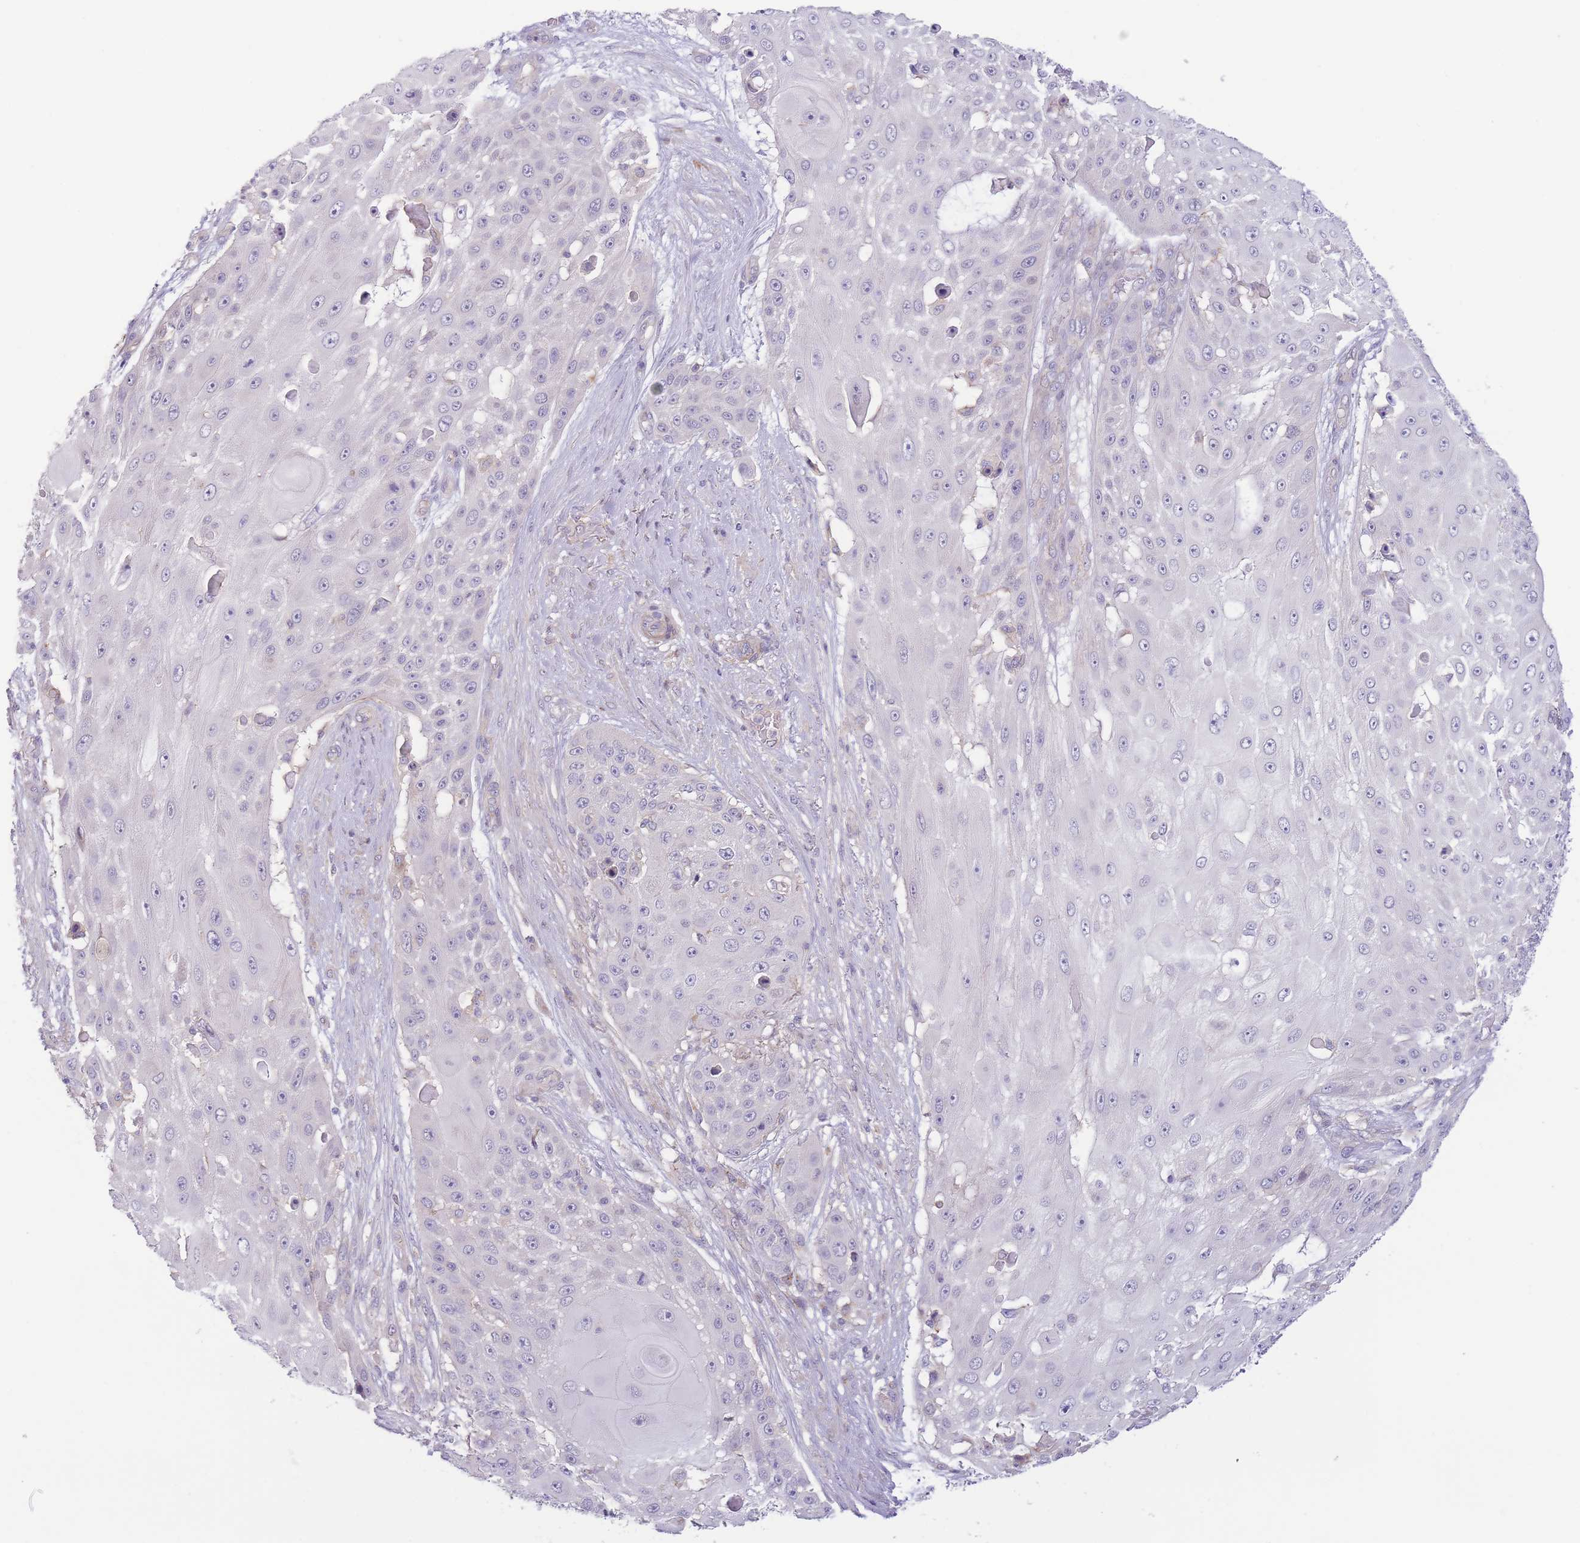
{"staining": {"intensity": "negative", "quantity": "none", "location": "none"}, "tissue": "skin cancer", "cell_type": "Tumor cells", "image_type": "cancer", "snomed": [{"axis": "morphology", "description": "Squamous cell carcinoma, NOS"}, {"axis": "topography", "description": "Skin"}], "caption": "Skin cancer (squamous cell carcinoma) was stained to show a protein in brown. There is no significant positivity in tumor cells.", "gene": "C9orf152", "patient": {"sex": "female", "age": 86}}